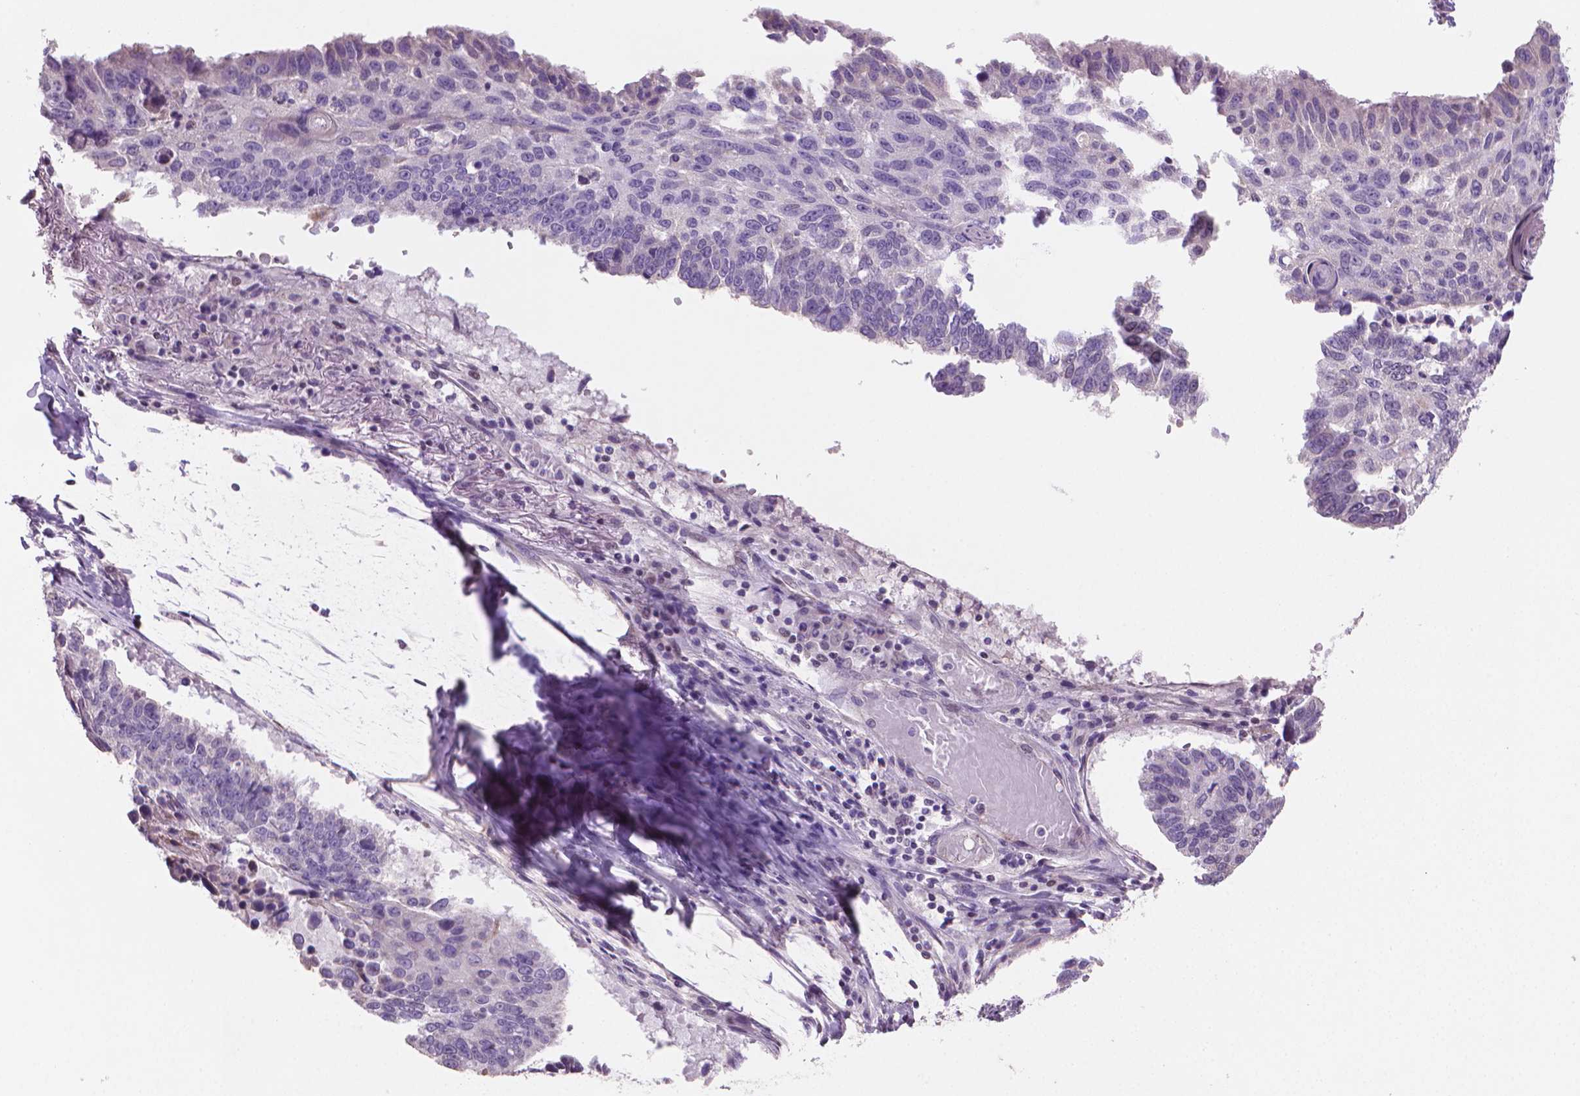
{"staining": {"intensity": "negative", "quantity": "none", "location": "none"}, "tissue": "lung cancer", "cell_type": "Tumor cells", "image_type": "cancer", "snomed": [{"axis": "morphology", "description": "Squamous cell carcinoma, NOS"}, {"axis": "topography", "description": "Lung"}], "caption": "Human lung squamous cell carcinoma stained for a protein using immunohistochemistry shows no expression in tumor cells.", "gene": "CLXN", "patient": {"sex": "male", "age": 73}}